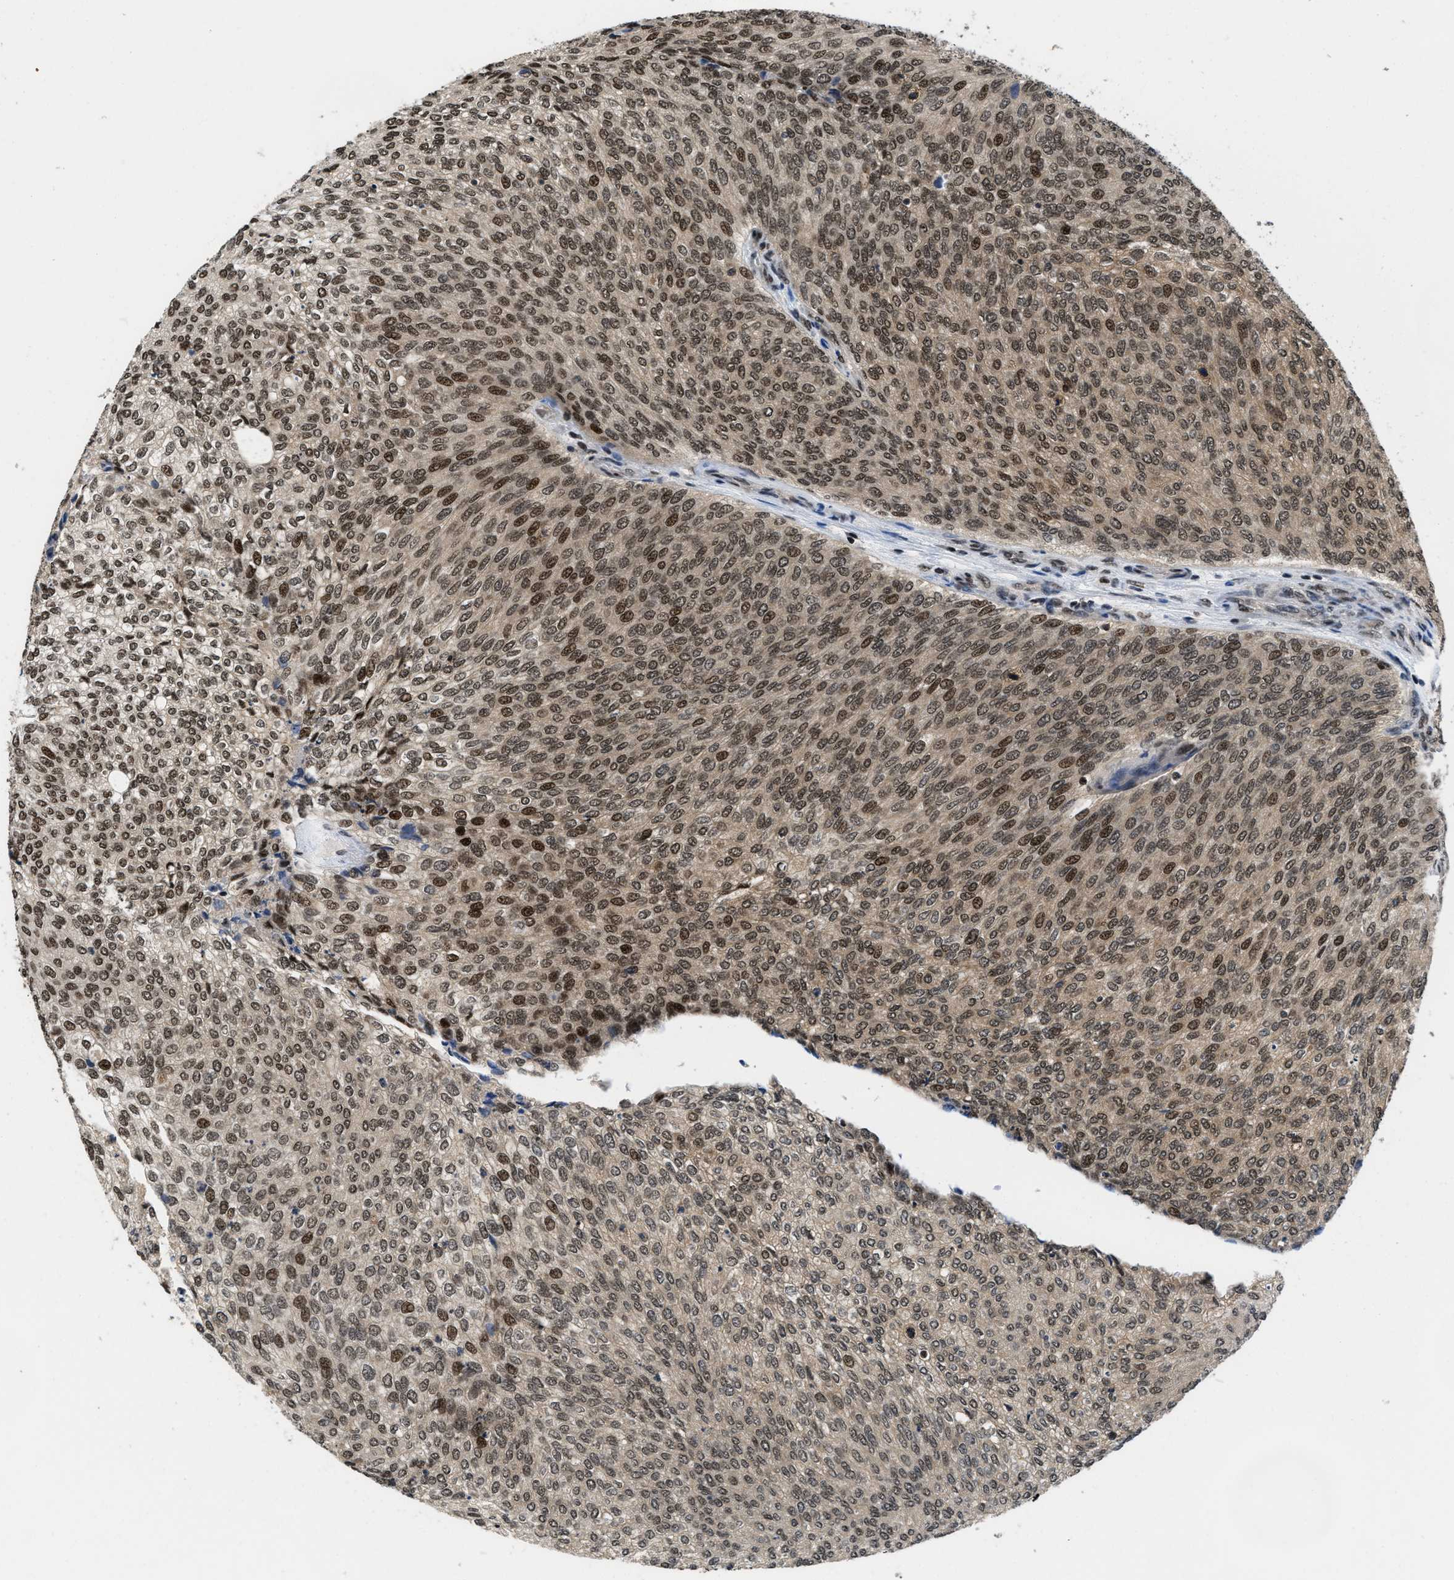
{"staining": {"intensity": "moderate", "quantity": ">75%", "location": "cytoplasmic/membranous,nuclear"}, "tissue": "urothelial cancer", "cell_type": "Tumor cells", "image_type": "cancer", "snomed": [{"axis": "morphology", "description": "Urothelial carcinoma, Low grade"}, {"axis": "topography", "description": "Urinary bladder"}], "caption": "A medium amount of moderate cytoplasmic/membranous and nuclear expression is present in about >75% of tumor cells in urothelial carcinoma (low-grade) tissue.", "gene": "SAFB", "patient": {"sex": "female", "age": 79}}